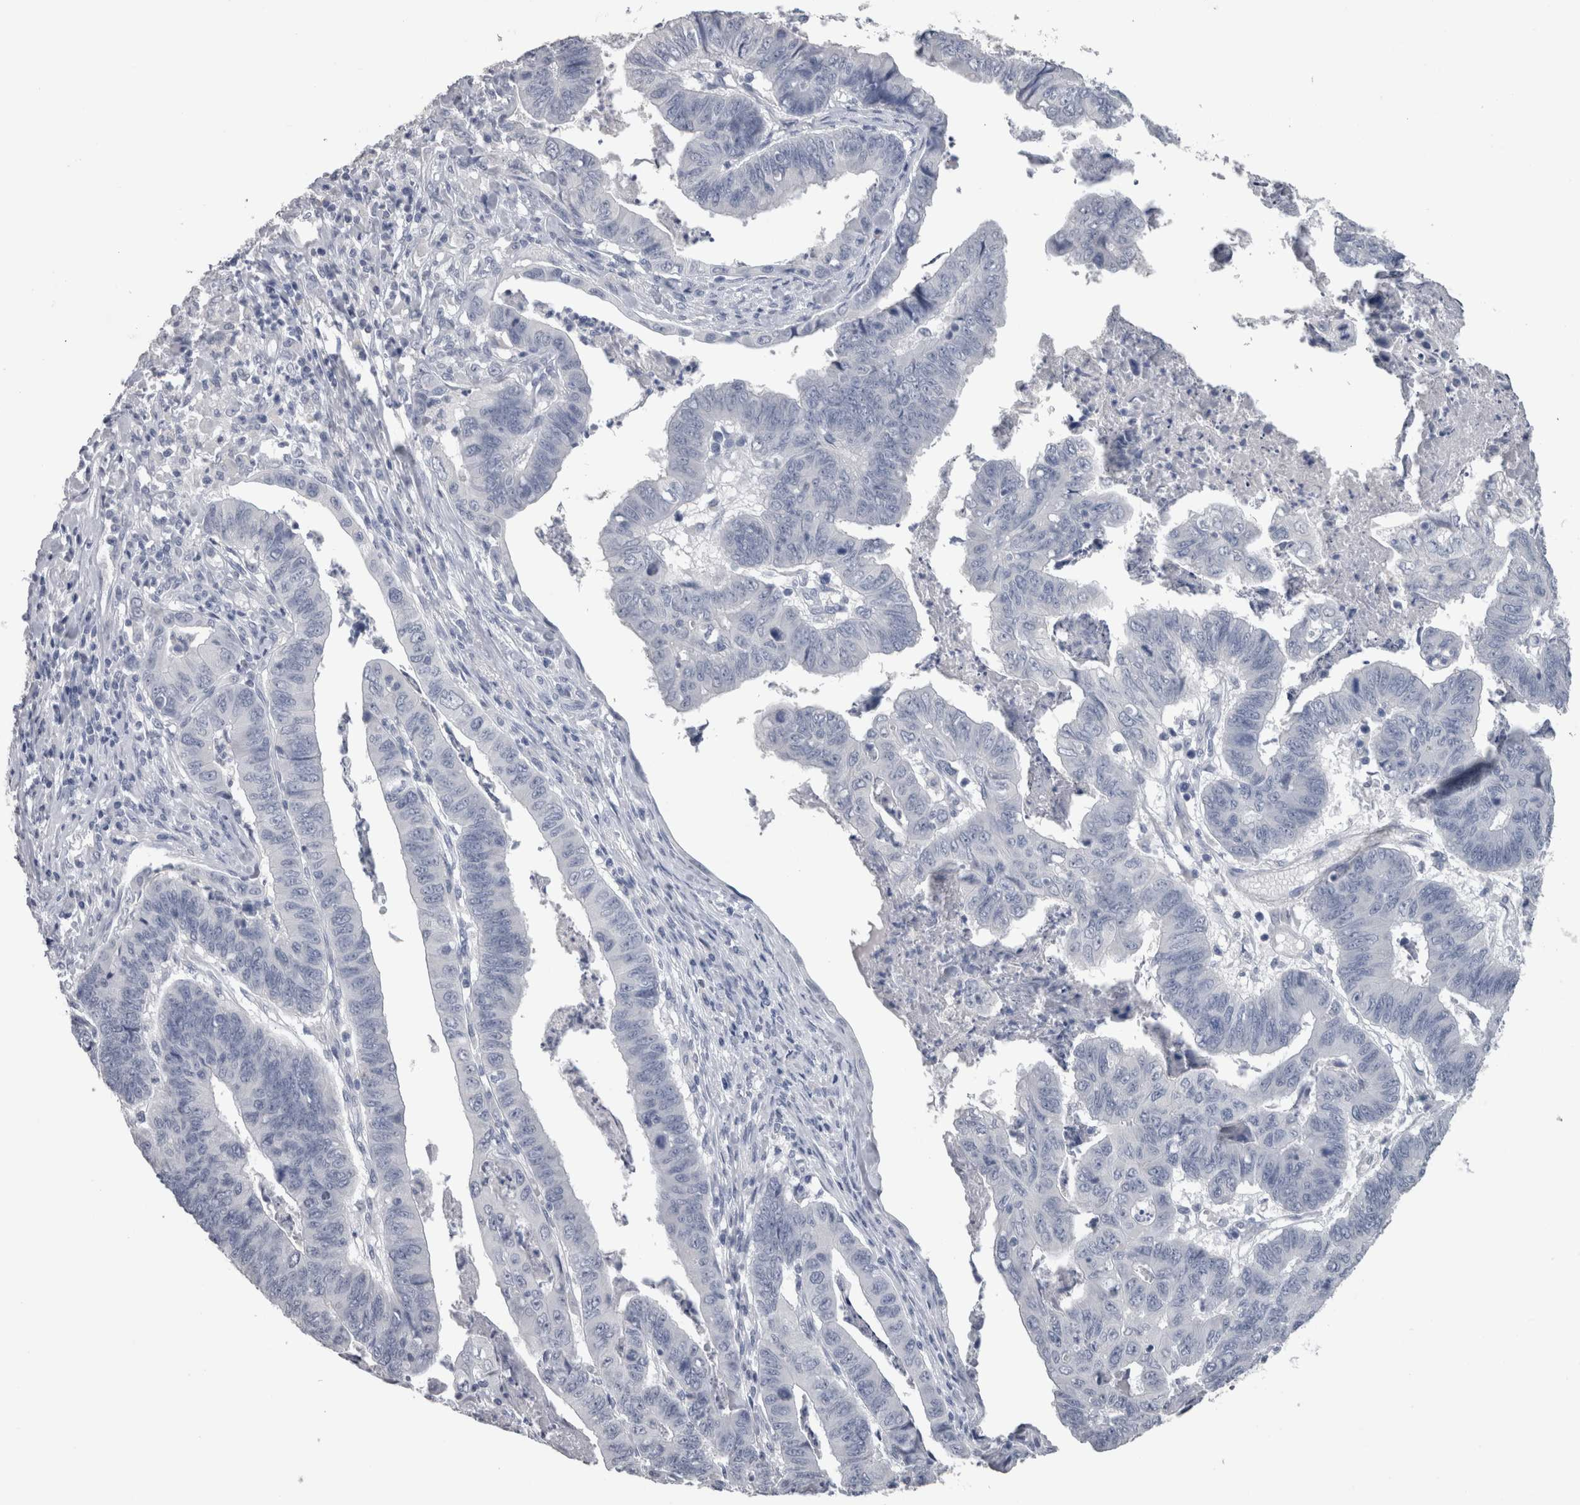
{"staining": {"intensity": "negative", "quantity": "none", "location": "none"}, "tissue": "stomach cancer", "cell_type": "Tumor cells", "image_type": "cancer", "snomed": [{"axis": "morphology", "description": "Adenocarcinoma, NOS"}, {"axis": "topography", "description": "Stomach, lower"}], "caption": "A high-resolution image shows immunohistochemistry staining of stomach cancer, which displays no significant expression in tumor cells.", "gene": "CA8", "patient": {"sex": "male", "age": 77}}